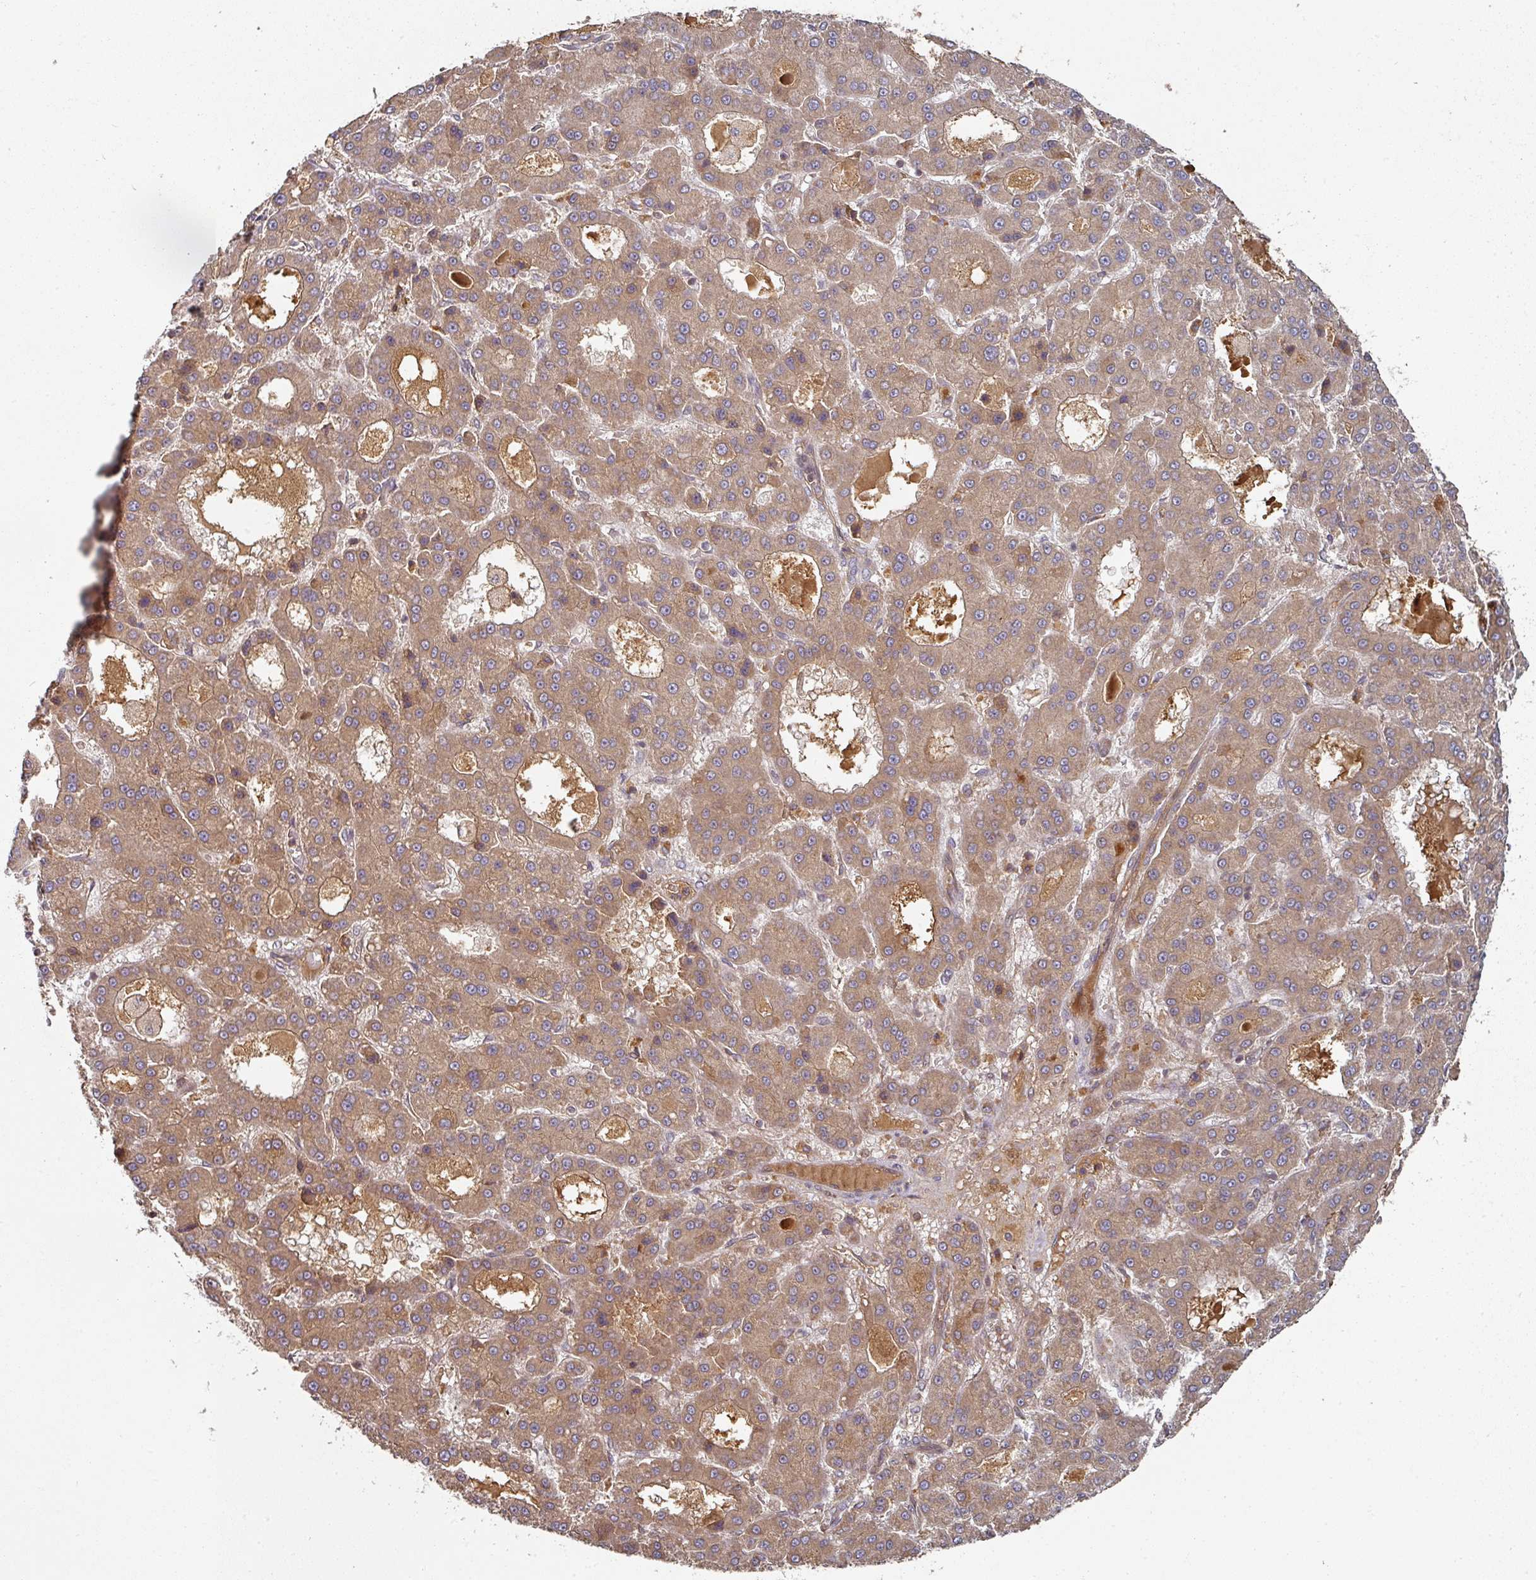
{"staining": {"intensity": "moderate", "quantity": ">75%", "location": "cytoplasmic/membranous"}, "tissue": "liver cancer", "cell_type": "Tumor cells", "image_type": "cancer", "snomed": [{"axis": "morphology", "description": "Carcinoma, Hepatocellular, NOS"}, {"axis": "topography", "description": "Liver"}], "caption": "DAB immunohistochemical staining of liver hepatocellular carcinoma demonstrates moderate cytoplasmic/membranous protein expression in approximately >75% of tumor cells.", "gene": "CEP95", "patient": {"sex": "male", "age": 70}}